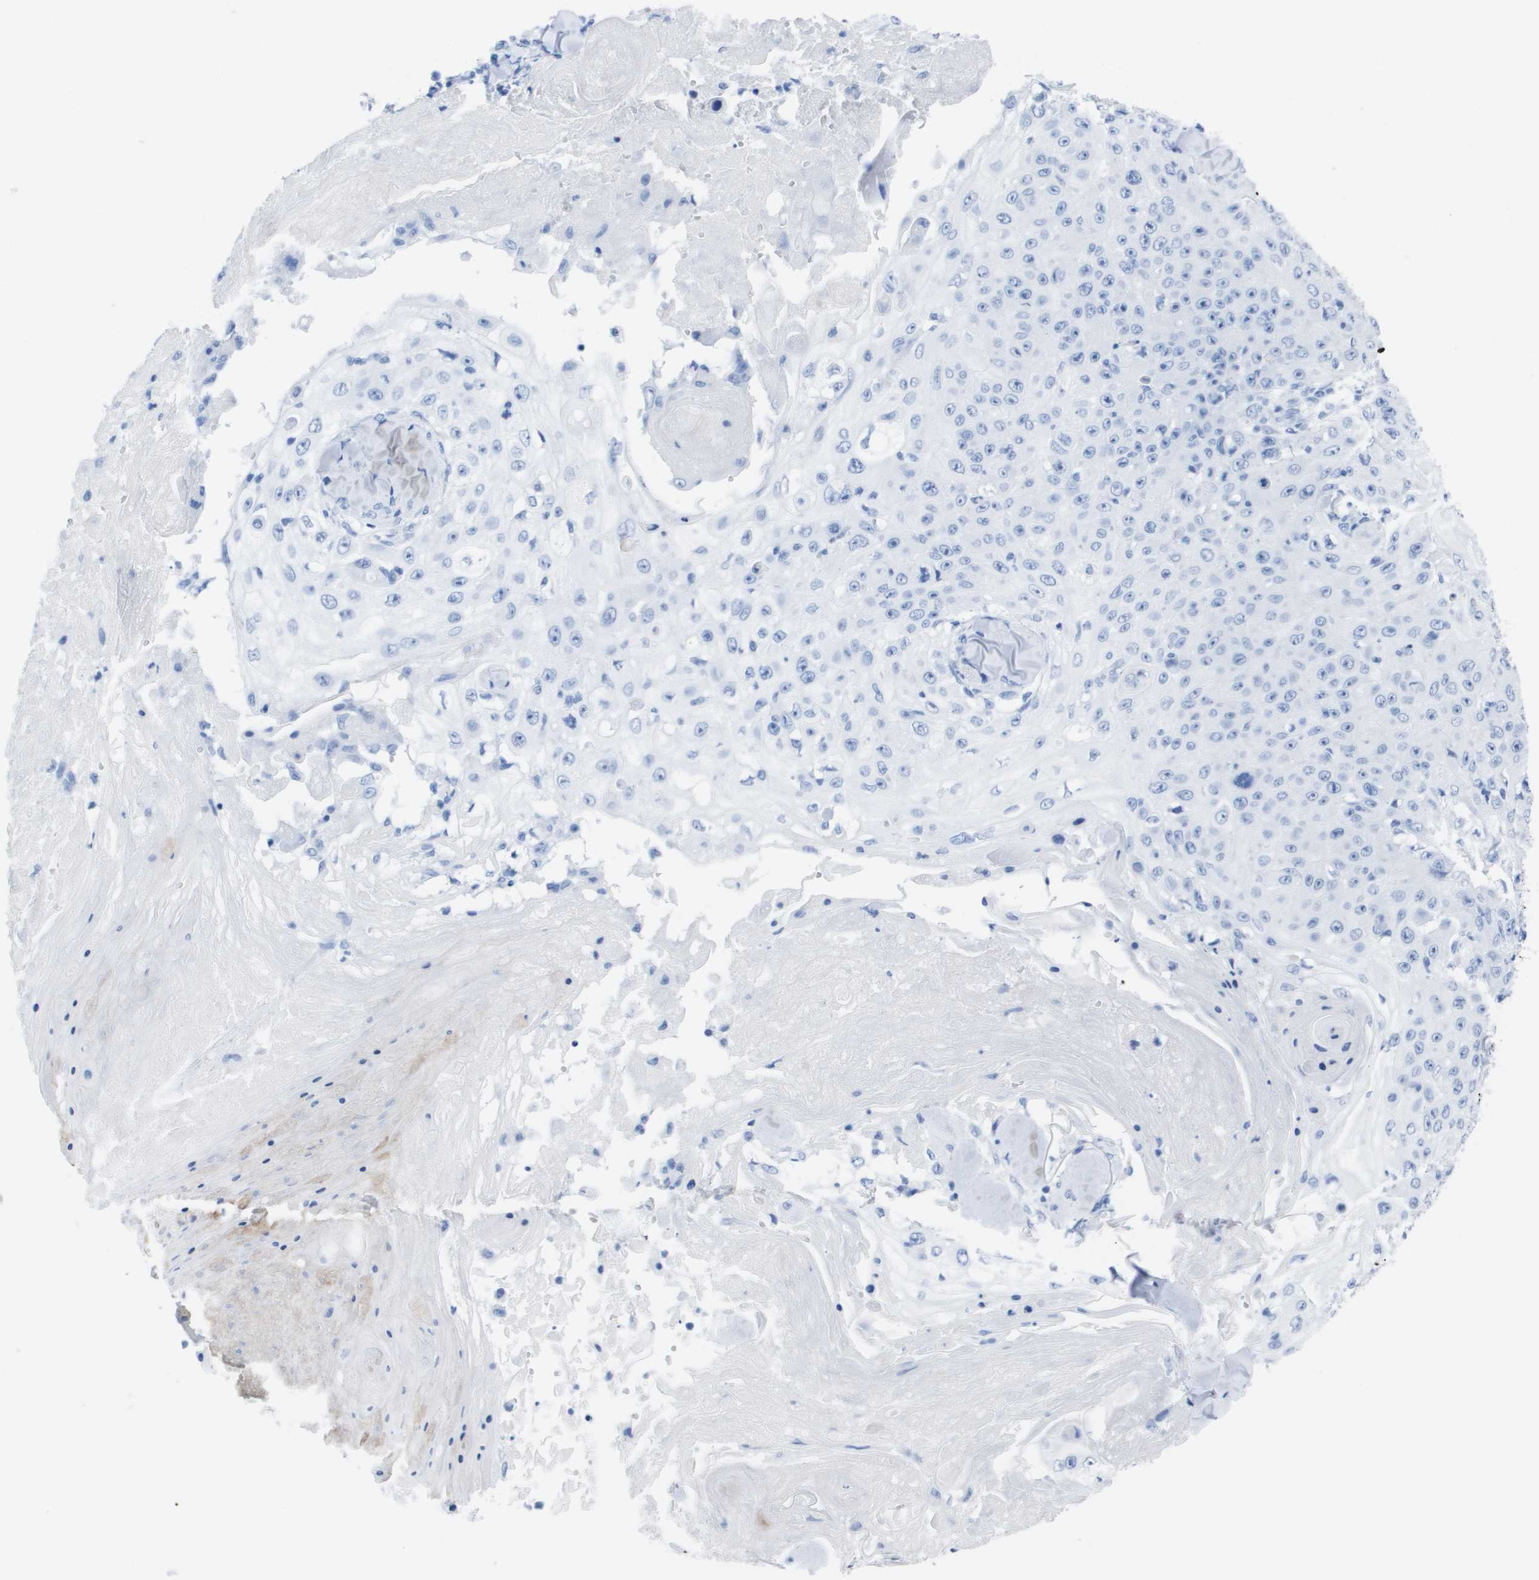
{"staining": {"intensity": "negative", "quantity": "none", "location": "none"}, "tissue": "skin cancer", "cell_type": "Tumor cells", "image_type": "cancer", "snomed": [{"axis": "morphology", "description": "Squamous cell carcinoma, NOS"}, {"axis": "topography", "description": "Skin"}], "caption": "Photomicrograph shows no significant protein staining in tumor cells of skin cancer (squamous cell carcinoma).", "gene": "KCNA3", "patient": {"sex": "male", "age": 86}}